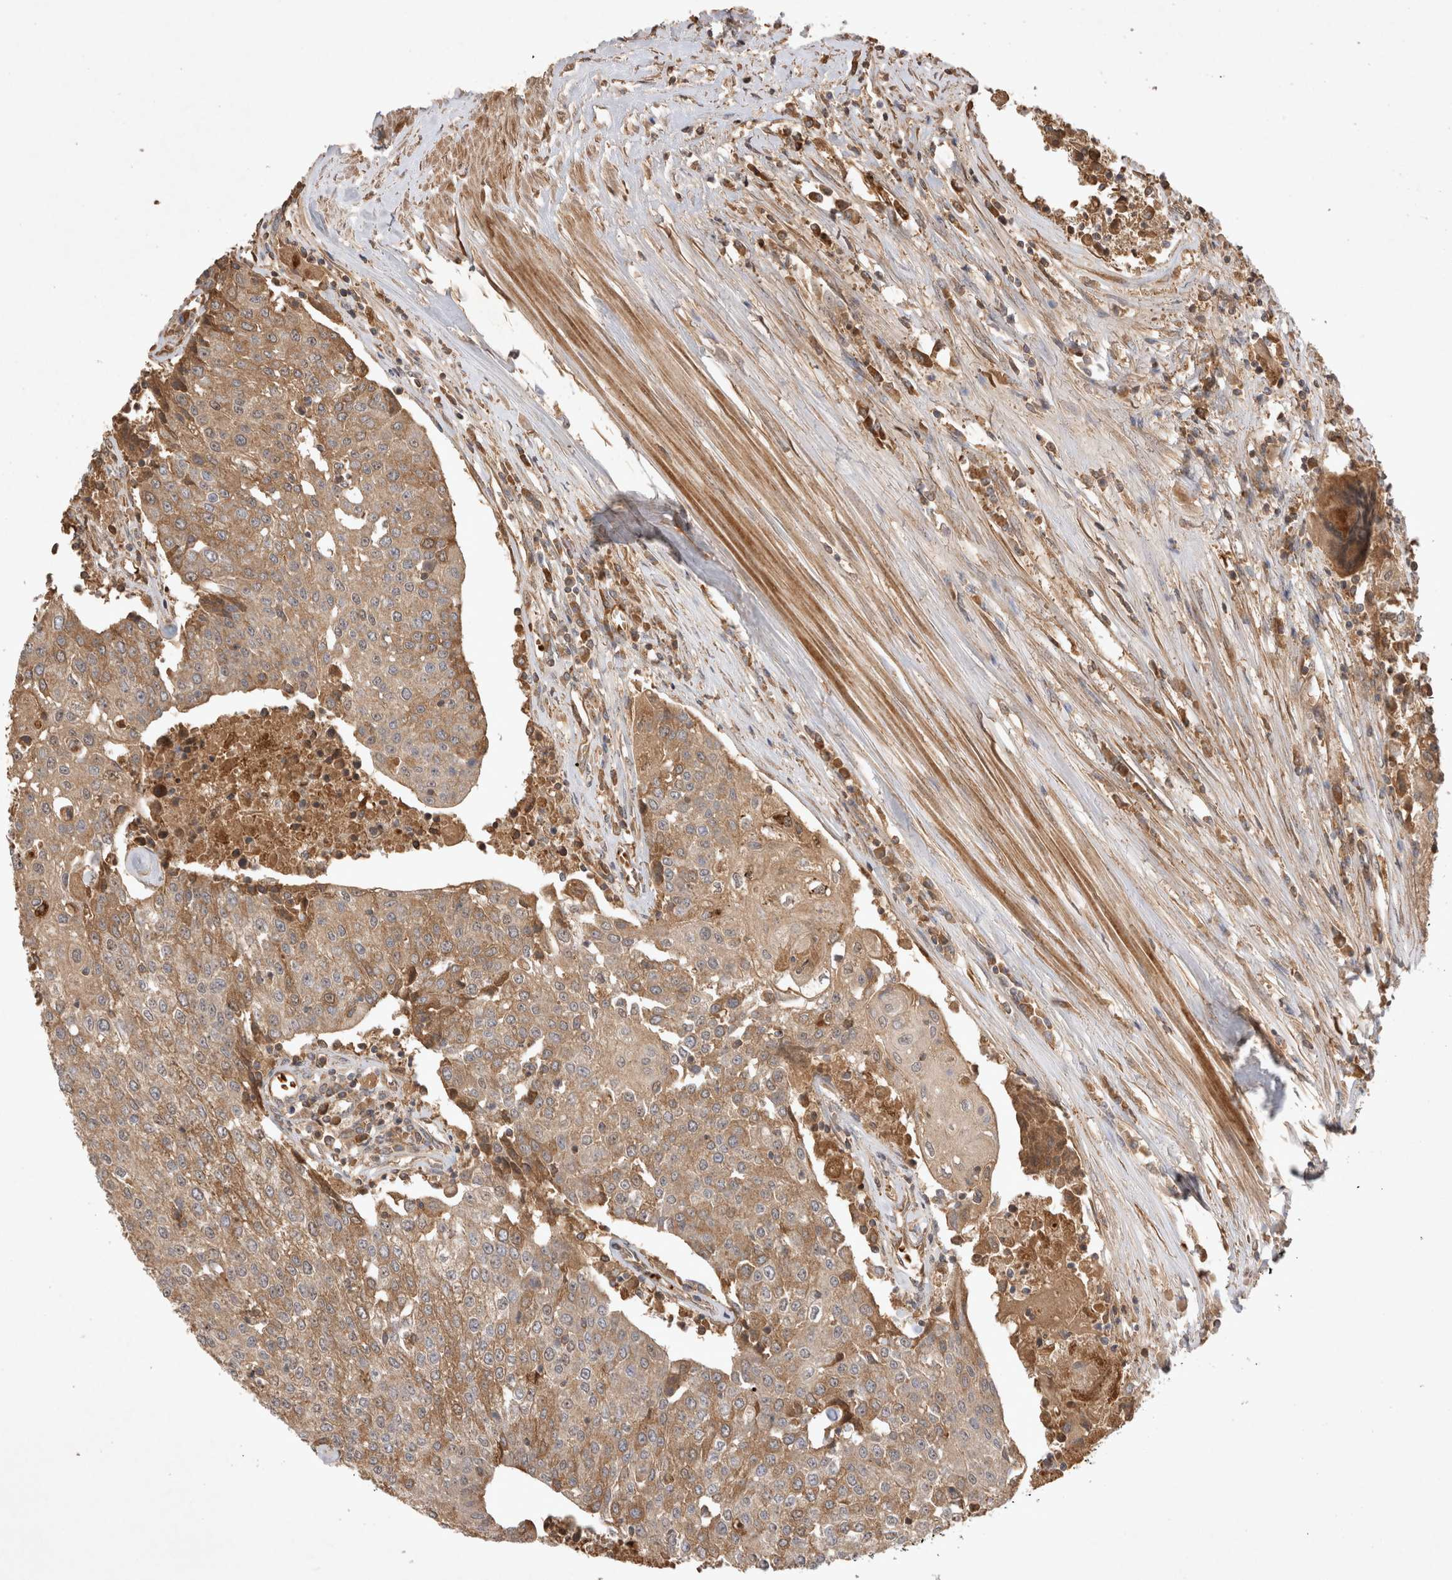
{"staining": {"intensity": "moderate", "quantity": ">75%", "location": "cytoplasmic/membranous"}, "tissue": "urothelial cancer", "cell_type": "Tumor cells", "image_type": "cancer", "snomed": [{"axis": "morphology", "description": "Urothelial carcinoma, High grade"}, {"axis": "topography", "description": "Urinary bladder"}], "caption": "Human urothelial carcinoma (high-grade) stained with a brown dye reveals moderate cytoplasmic/membranous positive positivity in approximately >75% of tumor cells.", "gene": "FAM221A", "patient": {"sex": "female", "age": 85}}